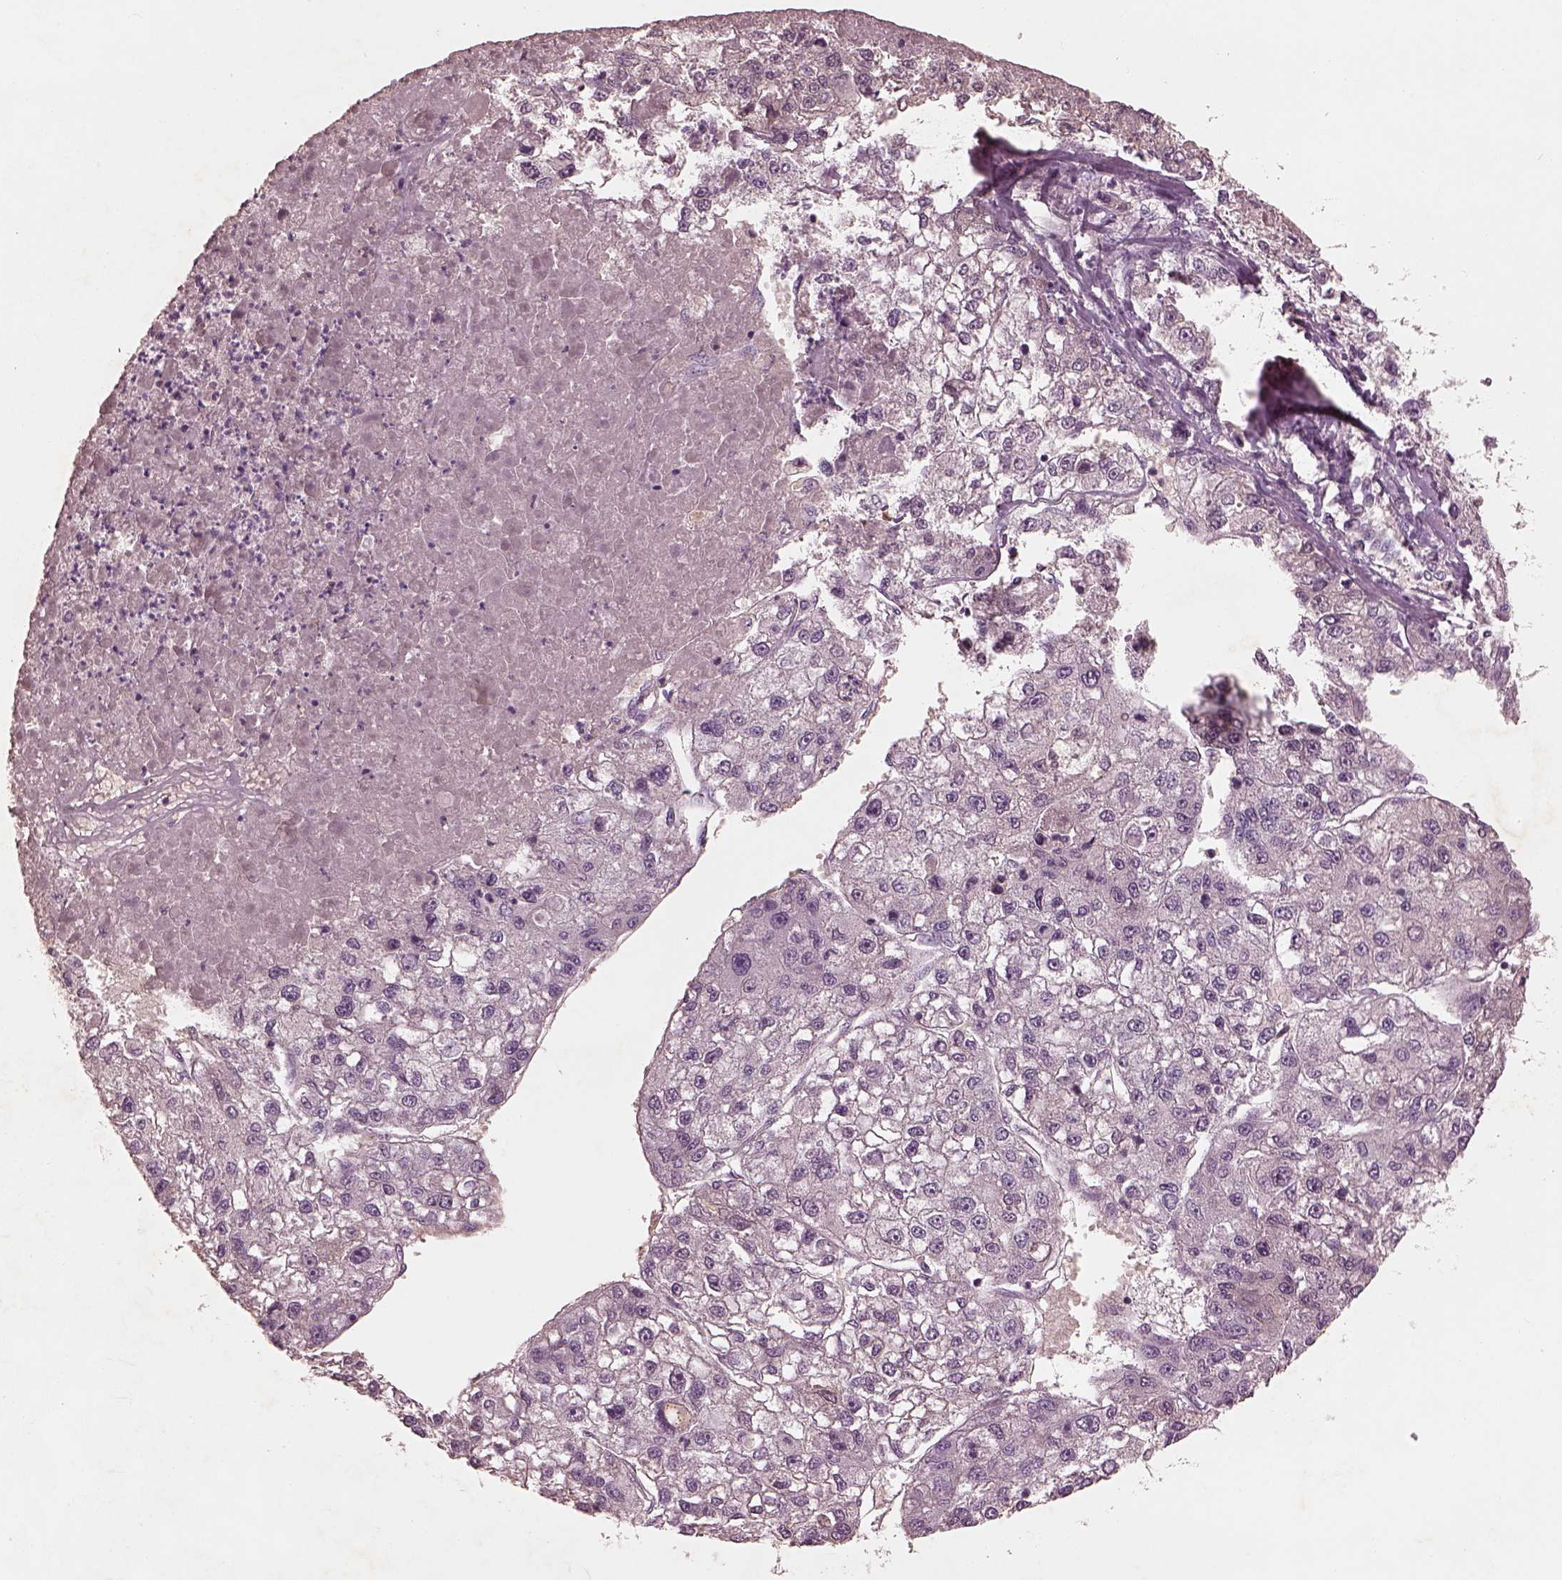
{"staining": {"intensity": "negative", "quantity": "none", "location": "none"}, "tissue": "liver cancer", "cell_type": "Tumor cells", "image_type": "cancer", "snomed": [{"axis": "morphology", "description": "Carcinoma, Hepatocellular, NOS"}, {"axis": "topography", "description": "Liver"}], "caption": "Photomicrograph shows no significant protein expression in tumor cells of liver cancer (hepatocellular carcinoma).", "gene": "FRRS1L", "patient": {"sex": "male", "age": 56}}